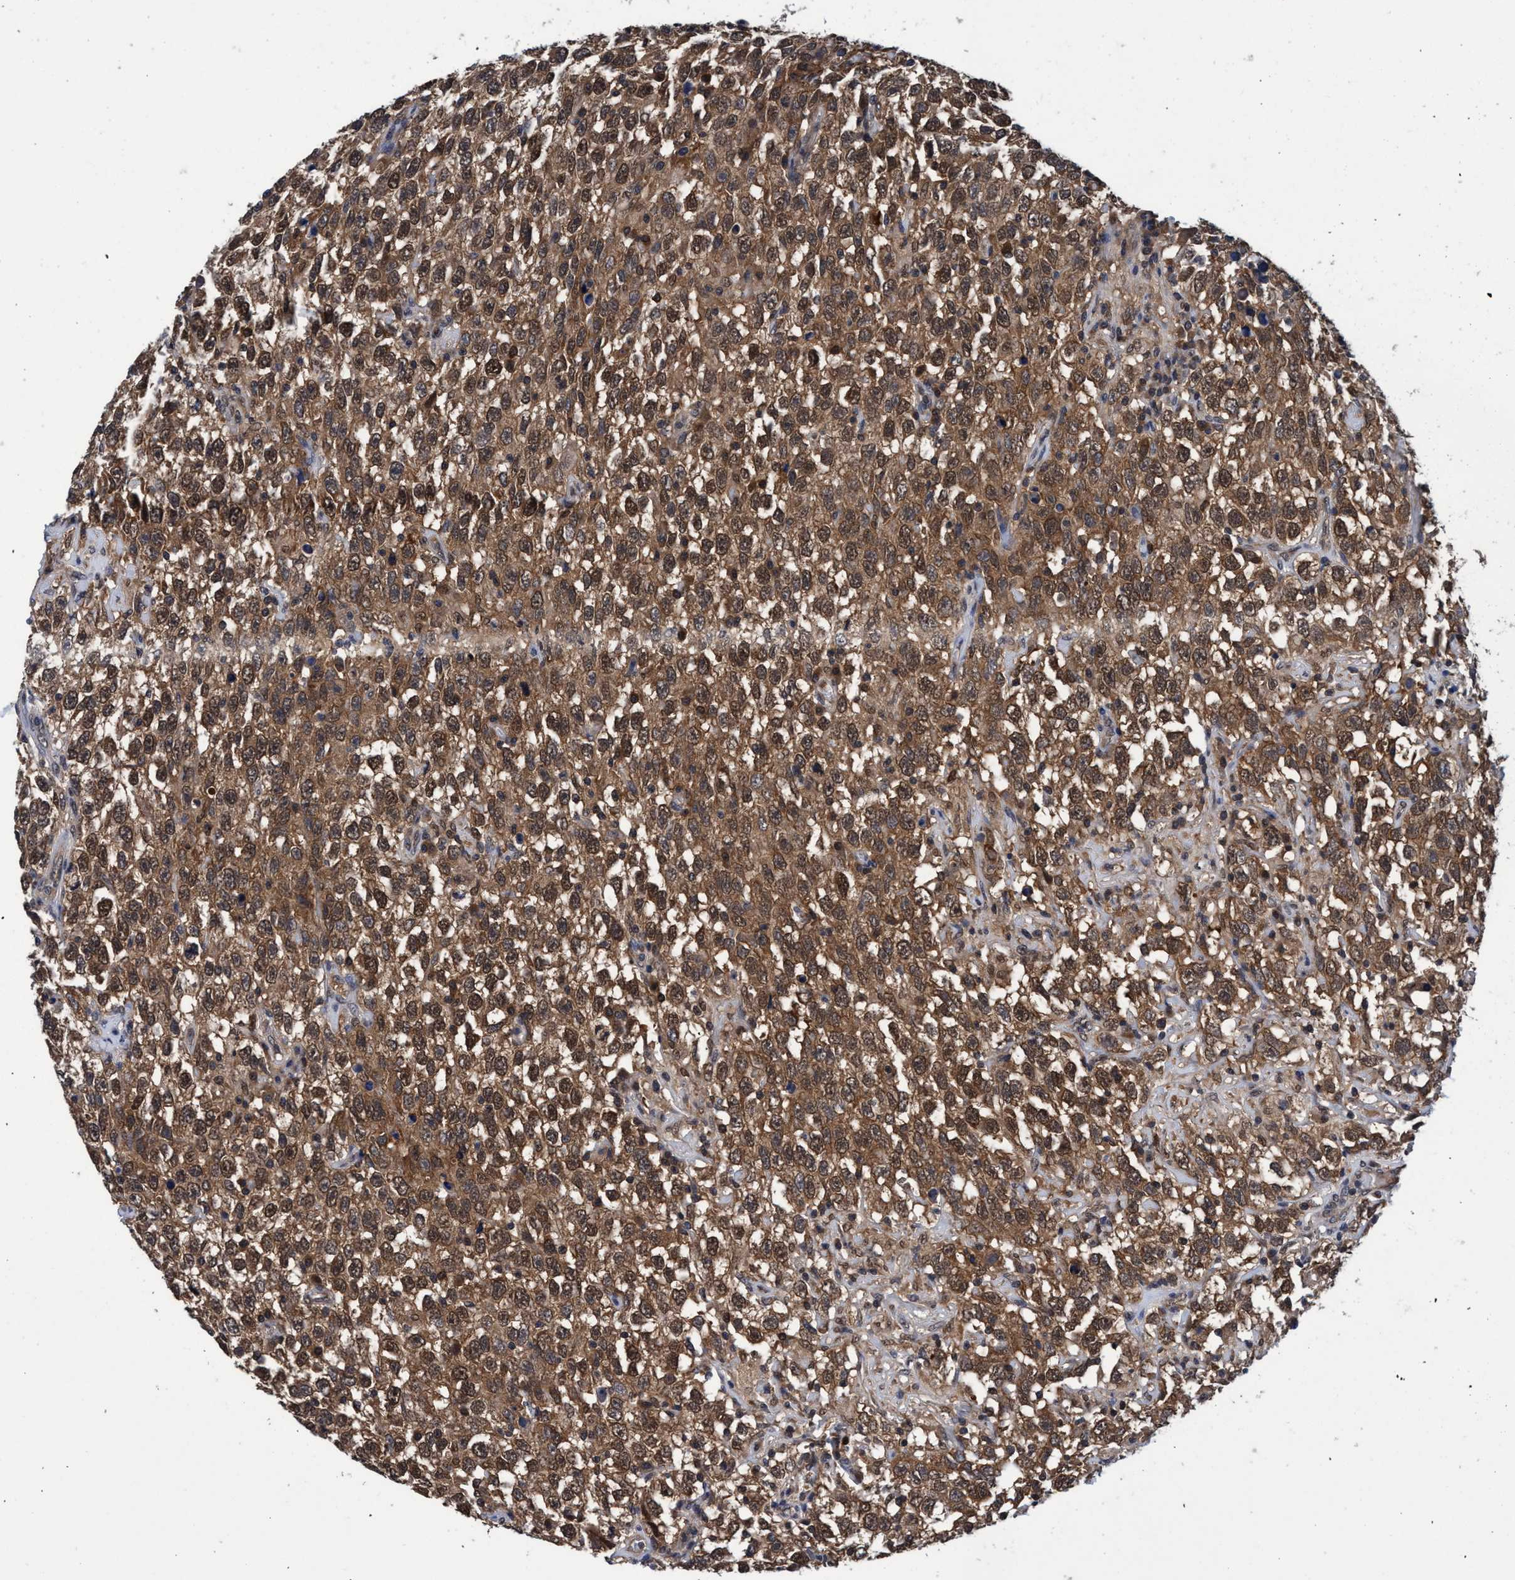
{"staining": {"intensity": "moderate", "quantity": ">75%", "location": "cytoplasmic/membranous,nuclear"}, "tissue": "testis cancer", "cell_type": "Tumor cells", "image_type": "cancer", "snomed": [{"axis": "morphology", "description": "Seminoma, NOS"}, {"axis": "topography", "description": "Testis"}], "caption": "Protein expression analysis of testis cancer (seminoma) displays moderate cytoplasmic/membranous and nuclear positivity in approximately >75% of tumor cells.", "gene": "PSMD12", "patient": {"sex": "male", "age": 41}}